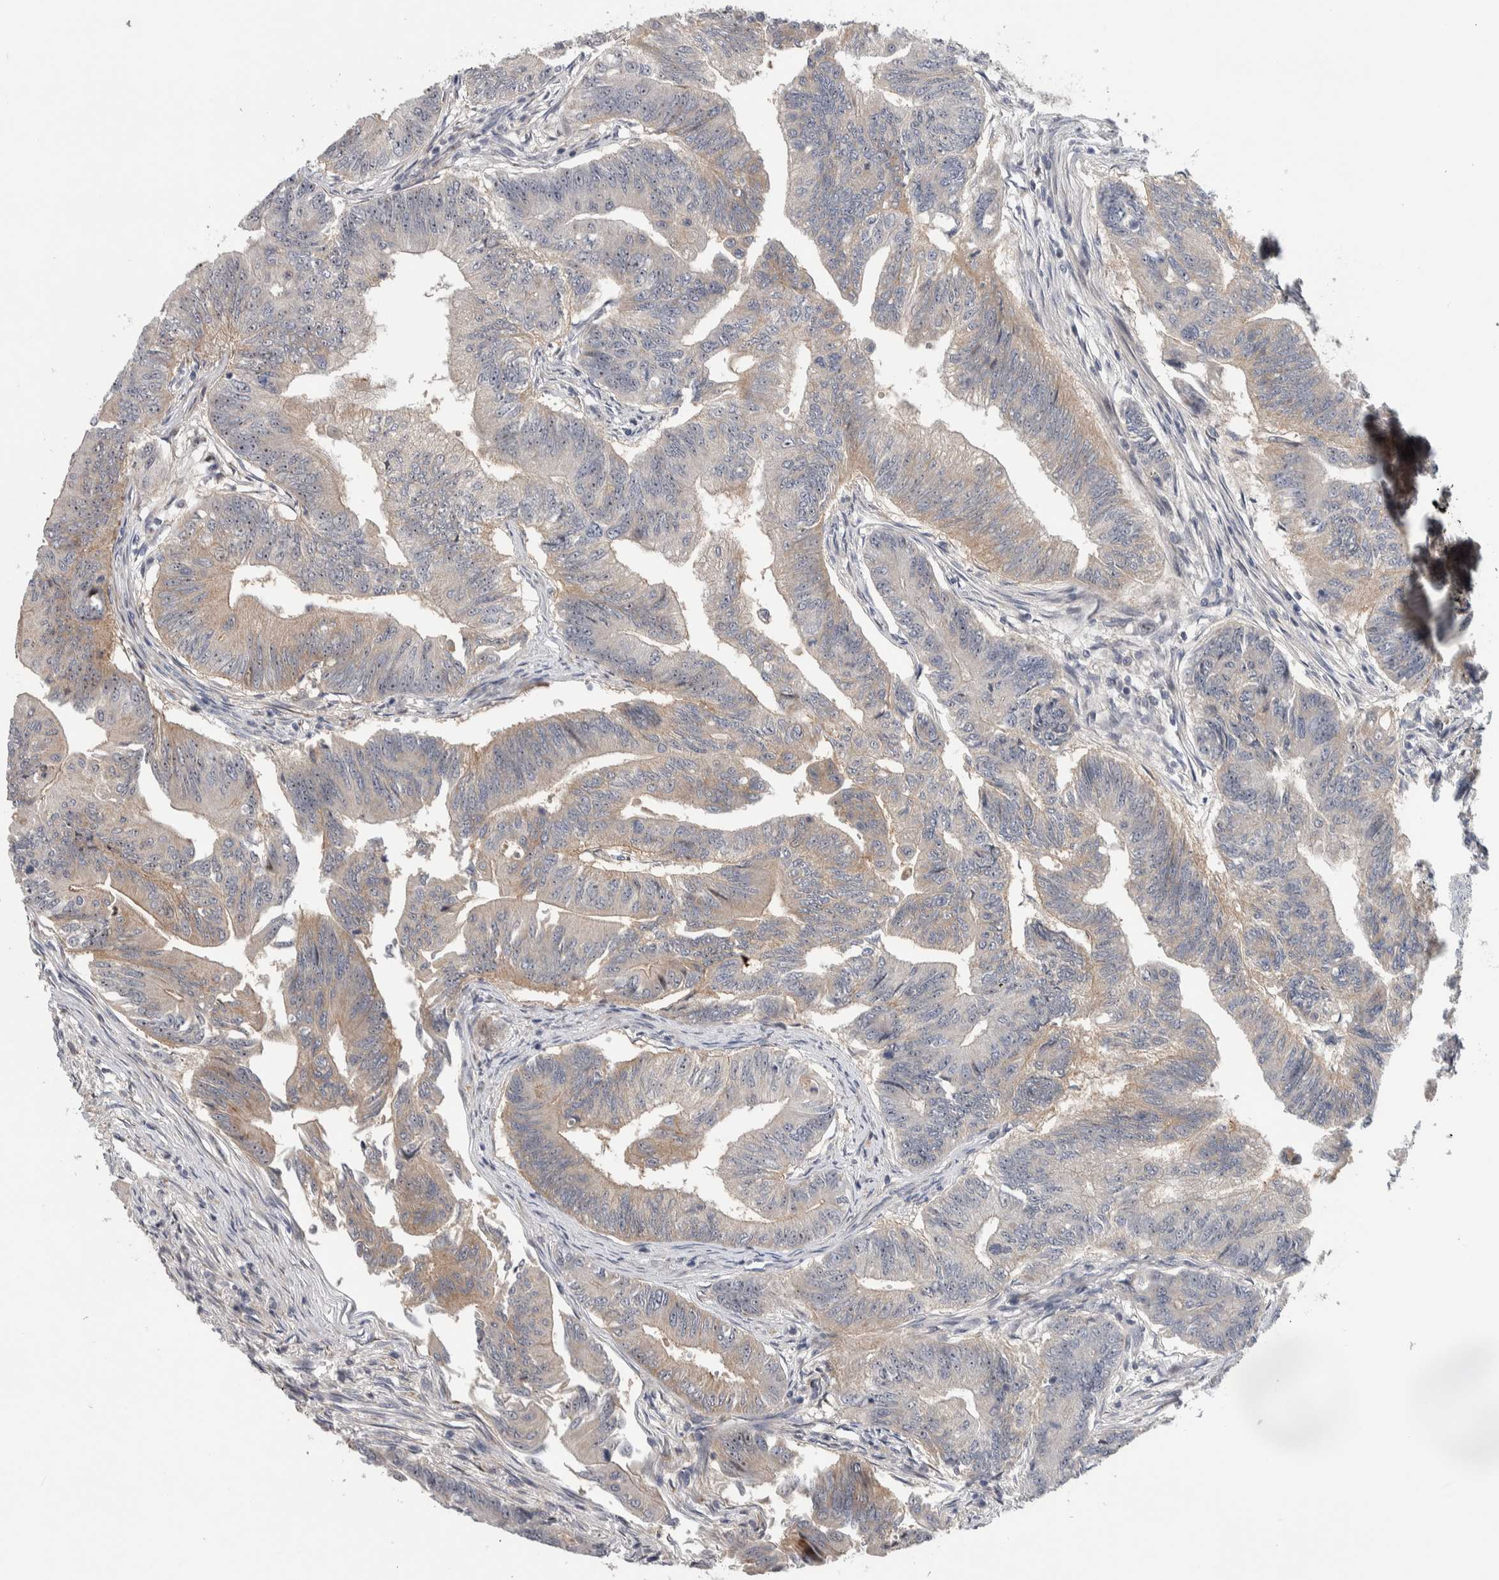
{"staining": {"intensity": "moderate", "quantity": "<25%", "location": "nuclear"}, "tissue": "colorectal cancer", "cell_type": "Tumor cells", "image_type": "cancer", "snomed": [{"axis": "morphology", "description": "Adenoma, NOS"}, {"axis": "morphology", "description": "Adenocarcinoma, NOS"}, {"axis": "topography", "description": "Colon"}], "caption": "The histopathology image demonstrates a brown stain indicating the presence of a protein in the nuclear of tumor cells in adenocarcinoma (colorectal). (DAB (3,3'-diaminobenzidine) IHC with brightfield microscopy, high magnification).", "gene": "PRRG4", "patient": {"sex": "male", "age": 79}}